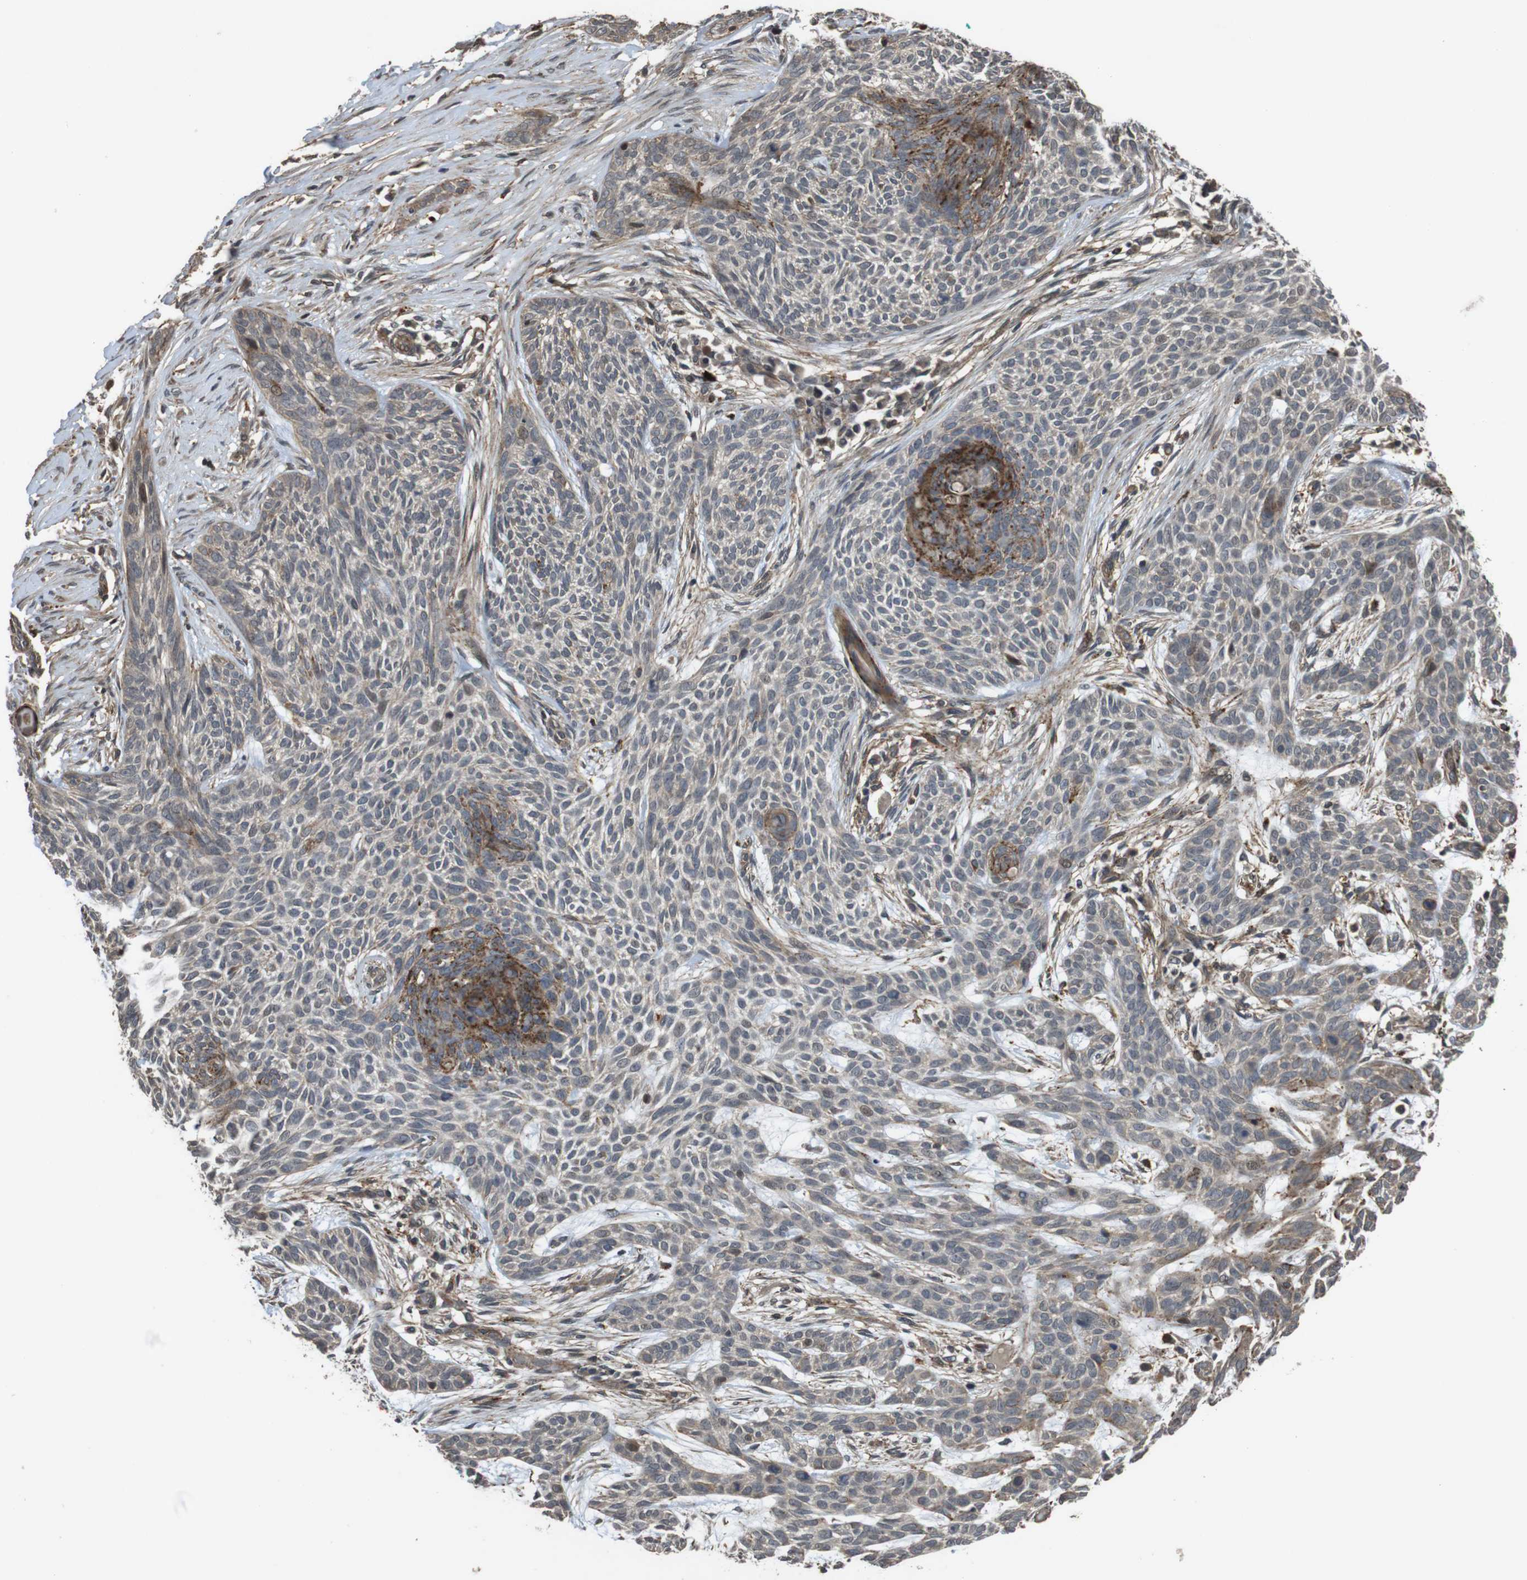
{"staining": {"intensity": "weak", "quantity": ">75%", "location": "cytoplasmic/membranous"}, "tissue": "skin cancer", "cell_type": "Tumor cells", "image_type": "cancer", "snomed": [{"axis": "morphology", "description": "Basal cell carcinoma"}, {"axis": "topography", "description": "Skin"}], "caption": "Skin cancer (basal cell carcinoma) stained for a protein (brown) reveals weak cytoplasmic/membranous positive expression in approximately >75% of tumor cells.", "gene": "FZD10", "patient": {"sex": "female", "age": 59}}